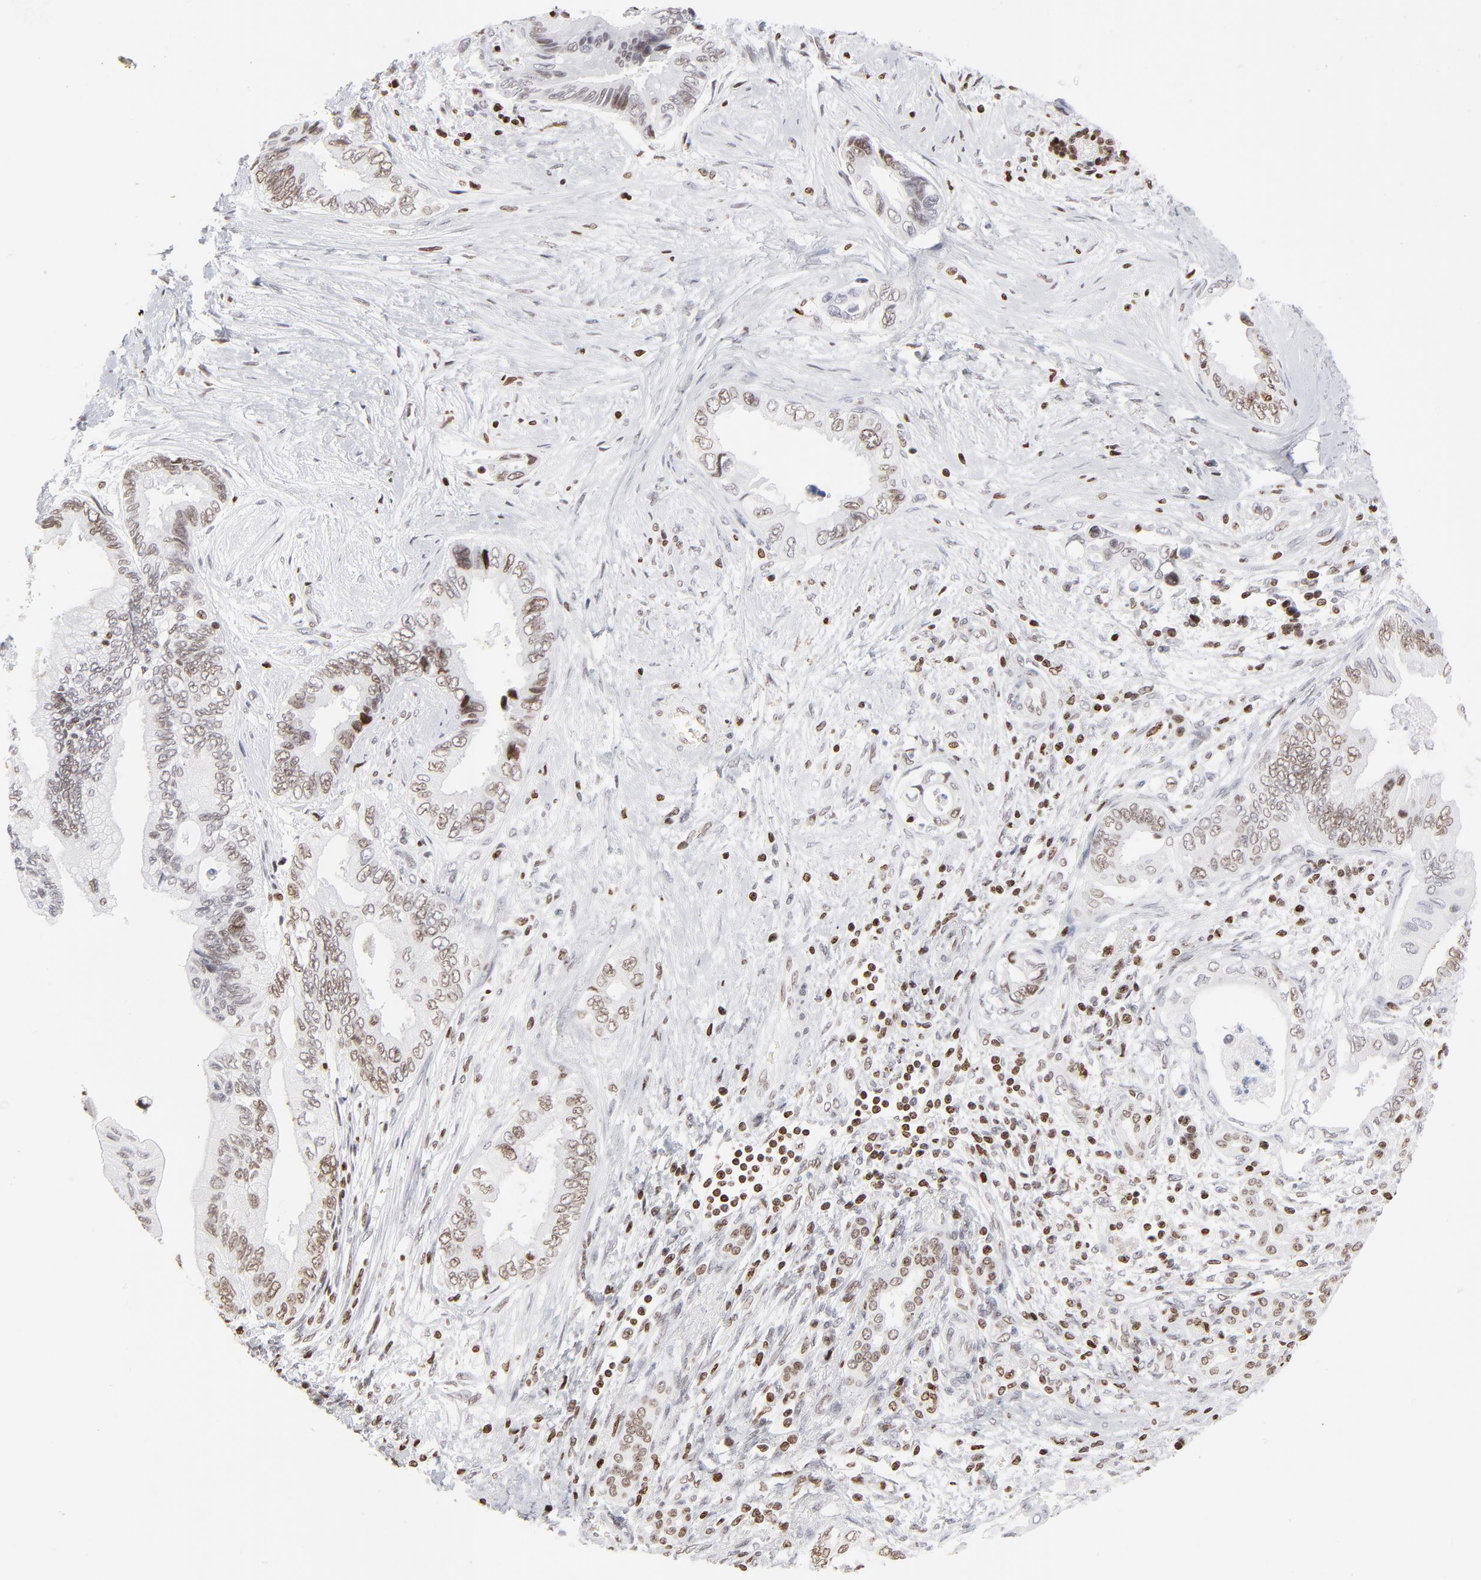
{"staining": {"intensity": "moderate", "quantity": "25%-75%", "location": "nuclear"}, "tissue": "pancreatic cancer", "cell_type": "Tumor cells", "image_type": "cancer", "snomed": [{"axis": "morphology", "description": "Adenocarcinoma, NOS"}, {"axis": "topography", "description": "Pancreas"}], "caption": "A high-resolution photomicrograph shows immunohistochemistry staining of pancreatic cancer (adenocarcinoma), which displays moderate nuclear positivity in about 25%-75% of tumor cells. The staining is performed using DAB brown chromogen to label protein expression. The nuclei are counter-stained blue using hematoxylin.", "gene": "PARP1", "patient": {"sex": "female", "age": 66}}